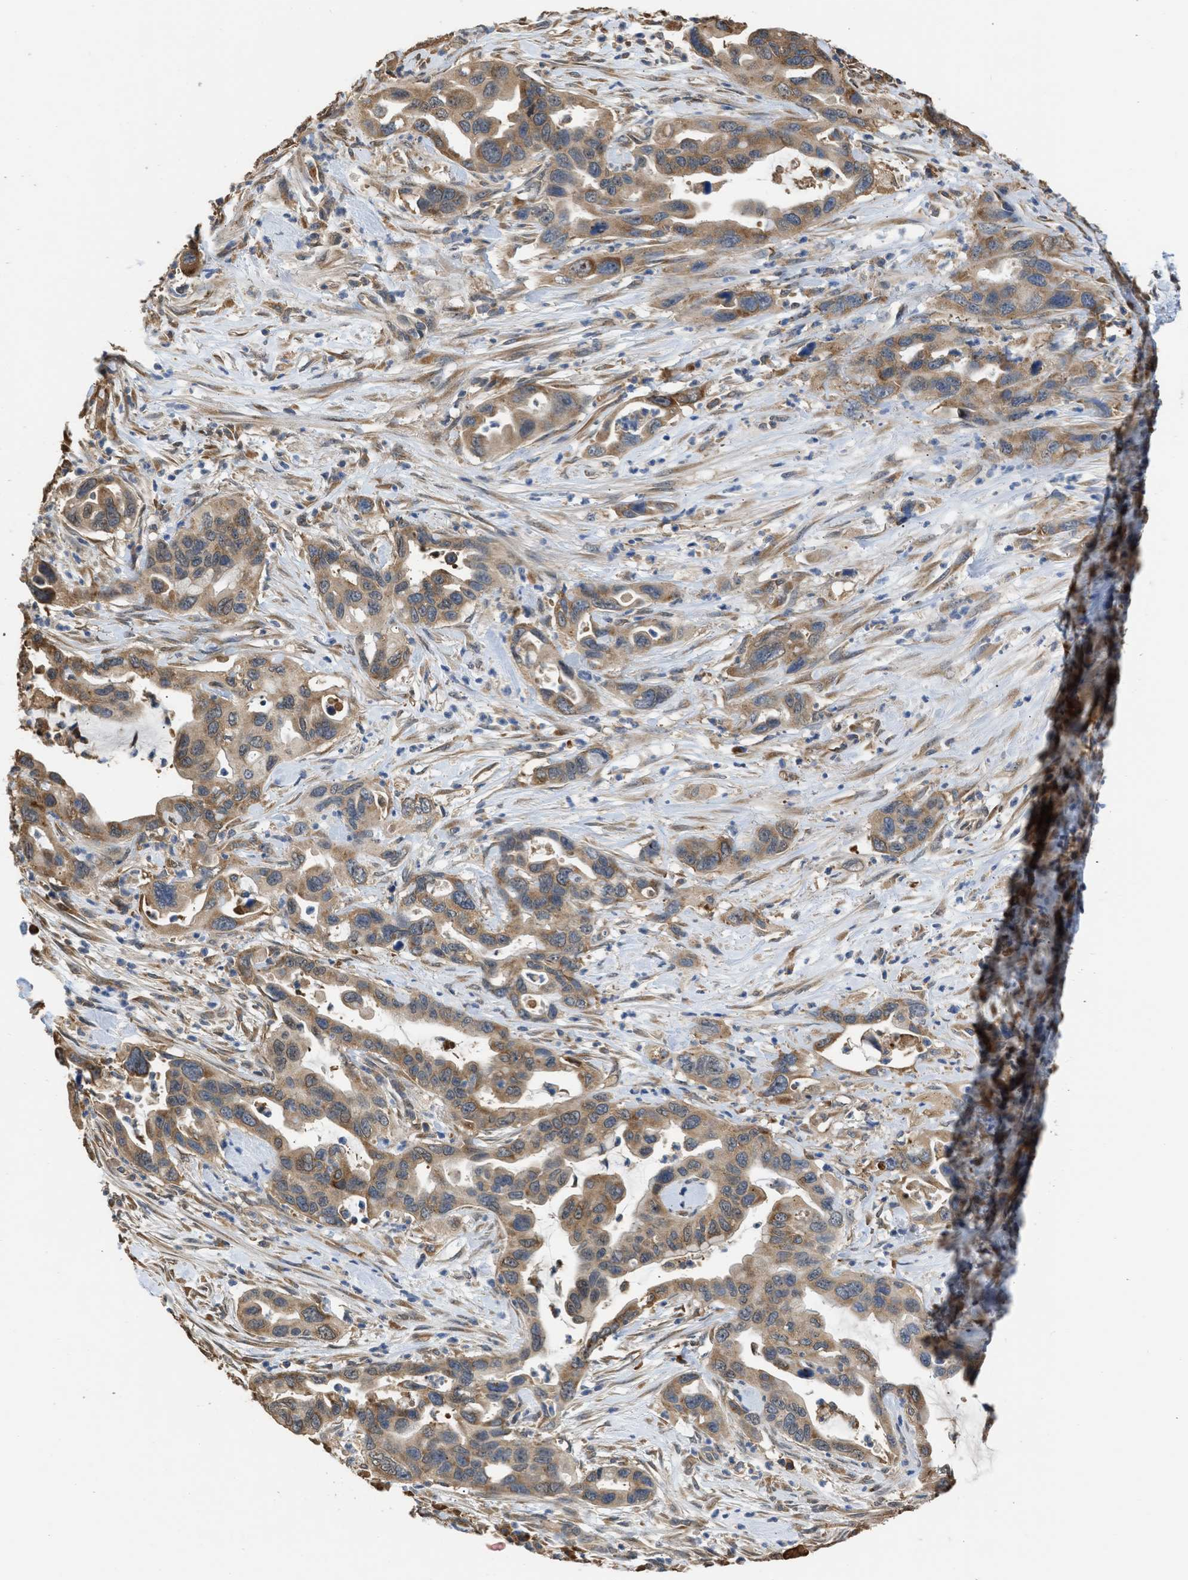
{"staining": {"intensity": "moderate", "quantity": ">75%", "location": "cytoplasmic/membranous"}, "tissue": "pancreatic cancer", "cell_type": "Tumor cells", "image_type": "cancer", "snomed": [{"axis": "morphology", "description": "Adenocarcinoma, NOS"}, {"axis": "topography", "description": "Pancreas"}], "caption": "This image shows immunohistochemistry staining of pancreatic cancer, with medium moderate cytoplasmic/membranous expression in about >75% of tumor cells.", "gene": "SLC36A4", "patient": {"sex": "female", "age": 70}}